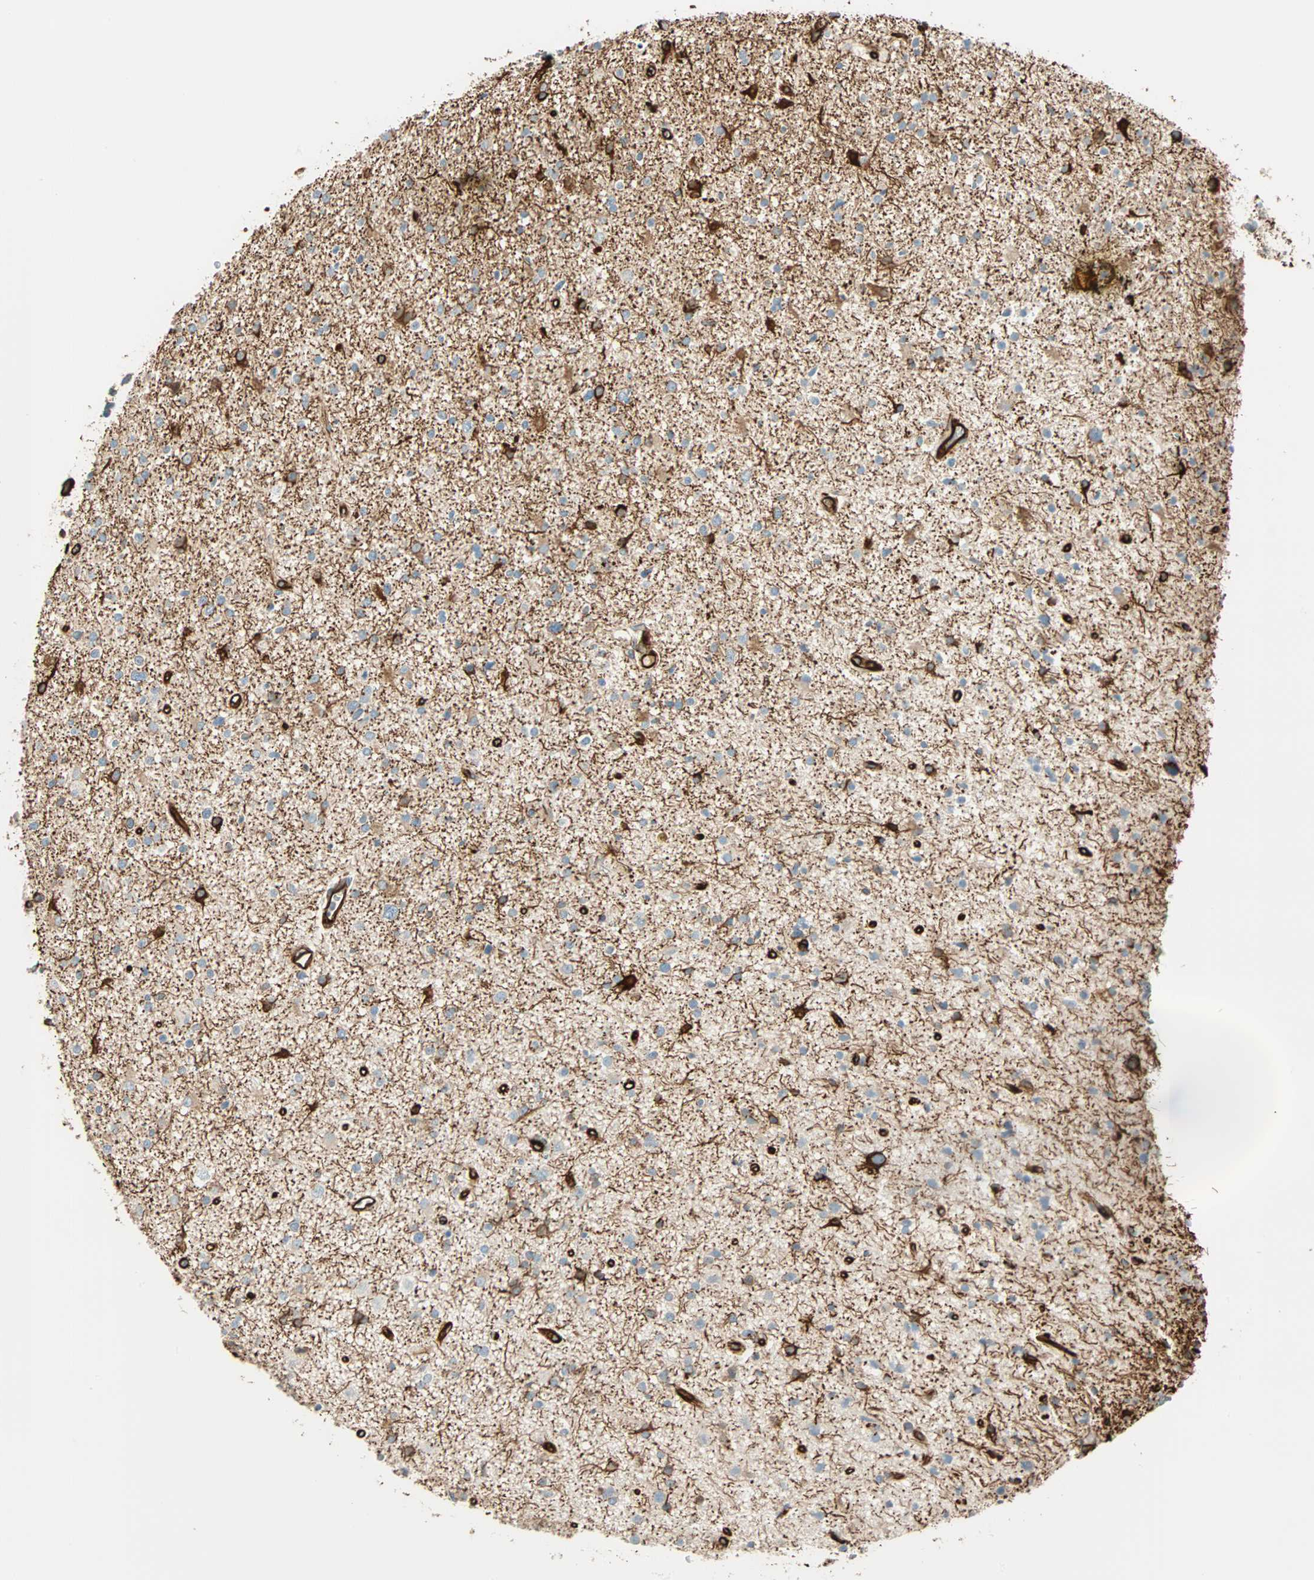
{"staining": {"intensity": "moderate", "quantity": "<25%", "location": "cytoplasmic/membranous"}, "tissue": "glioma", "cell_type": "Tumor cells", "image_type": "cancer", "snomed": [{"axis": "morphology", "description": "Glioma, malignant, High grade"}, {"axis": "topography", "description": "Brain"}], "caption": "Glioma stained for a protein exhibits moderate cytoplasmic/membranous positivity in tumor cells.", "gene": "NES", "patient": {"sex": "male", "age": 33}}